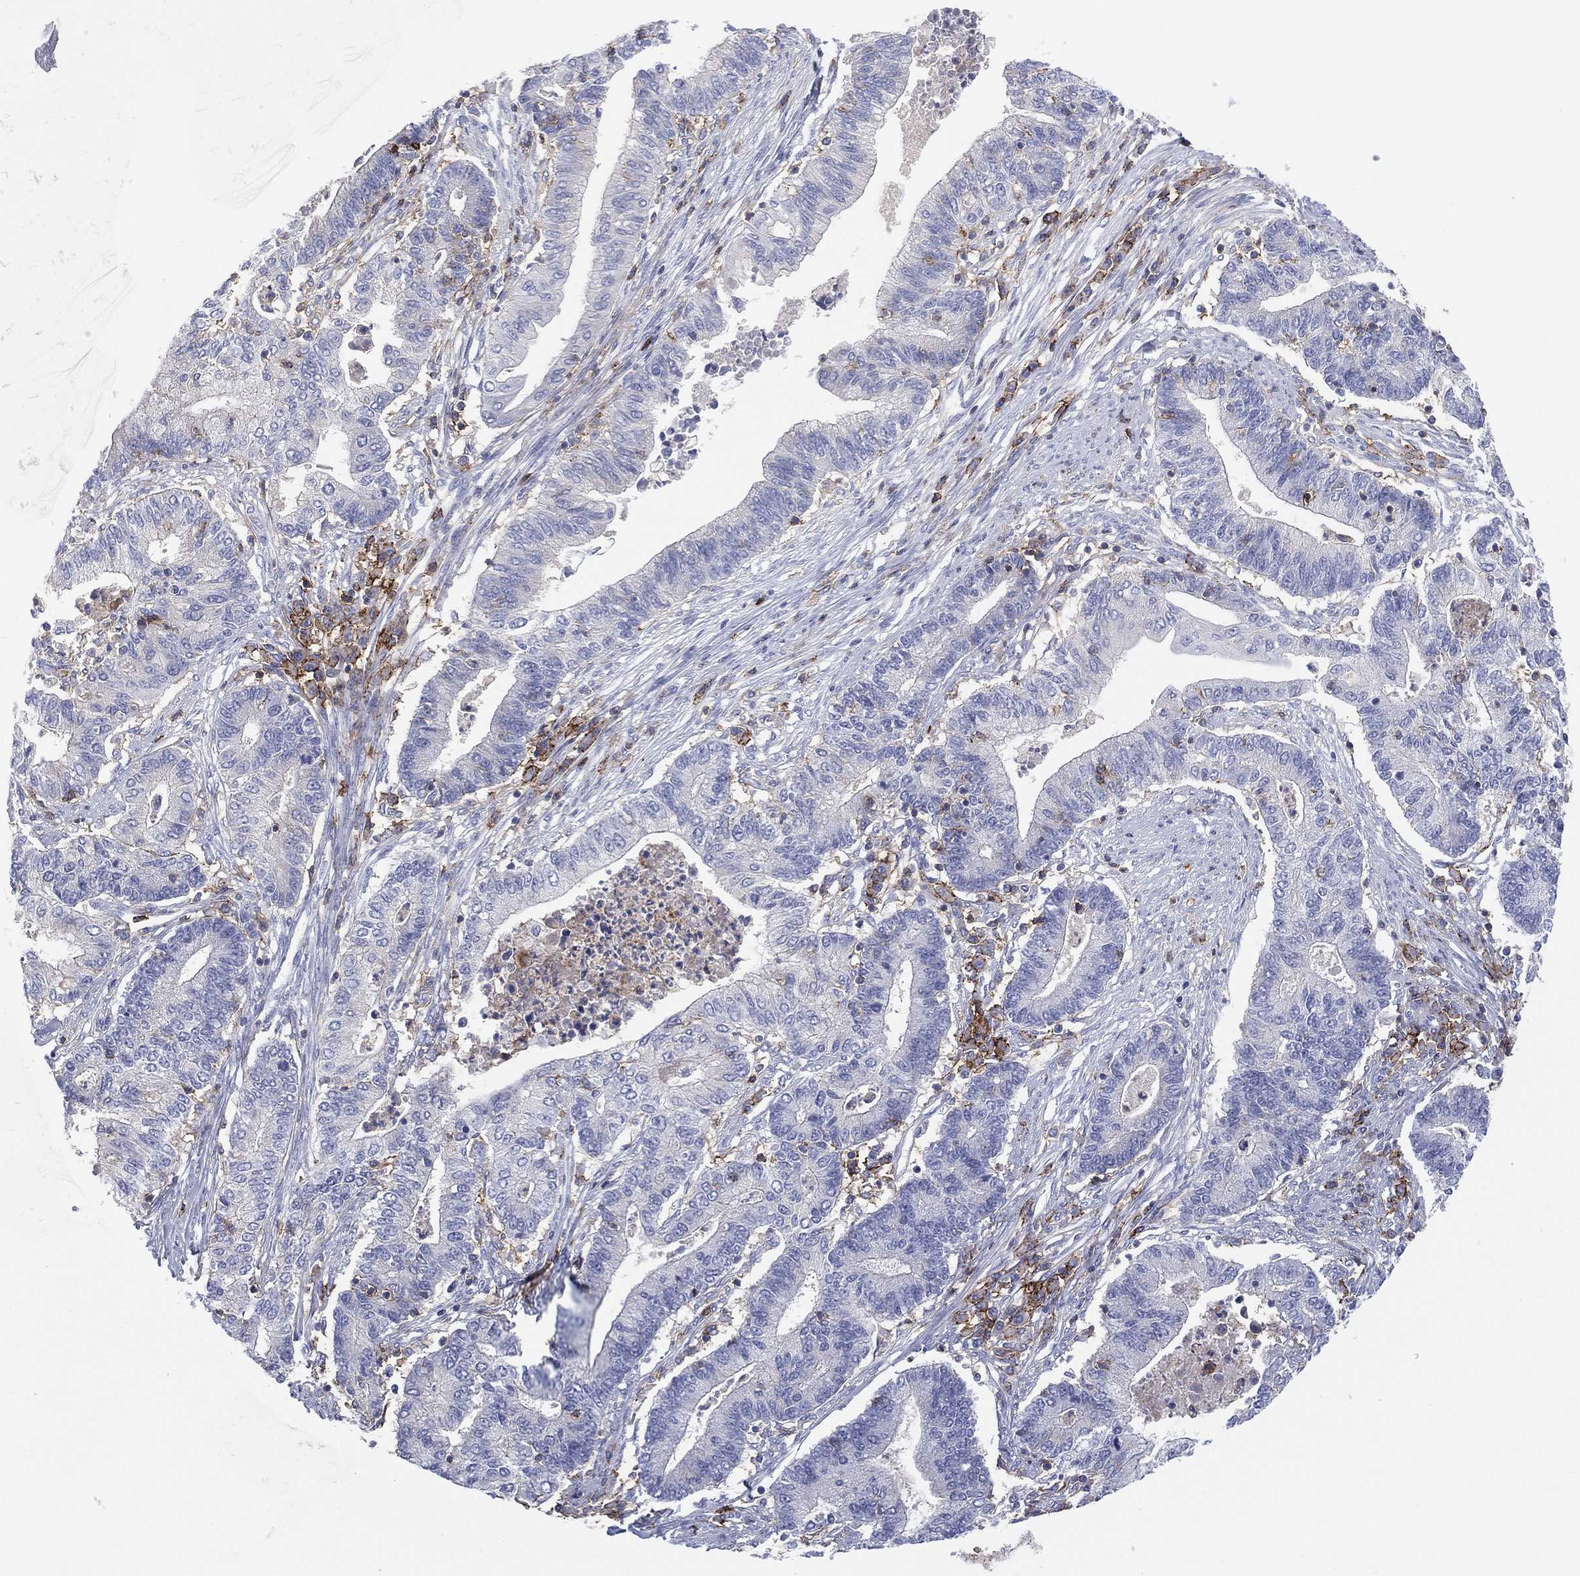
{"staining": {"intensity": "negative", "quantity": "none", "location": "none"}, "tissue": "endometrial cancer", "cell_type": "Tumor cells", "image_type": "cancer", "snomed": [{"axis": "morphology", "description": "Adenocarcinoma, NOS"}, {"axis": "topography", "description": "Uterus"}, {"axis": "topography", "description": "Endometrium"}], "caption": "Tumor cells are negative for protein expression in human endometrial cancer (adenocarcinoma).", "gene": "SELPLG", "patient": {"sex": "female", "age": 54}}